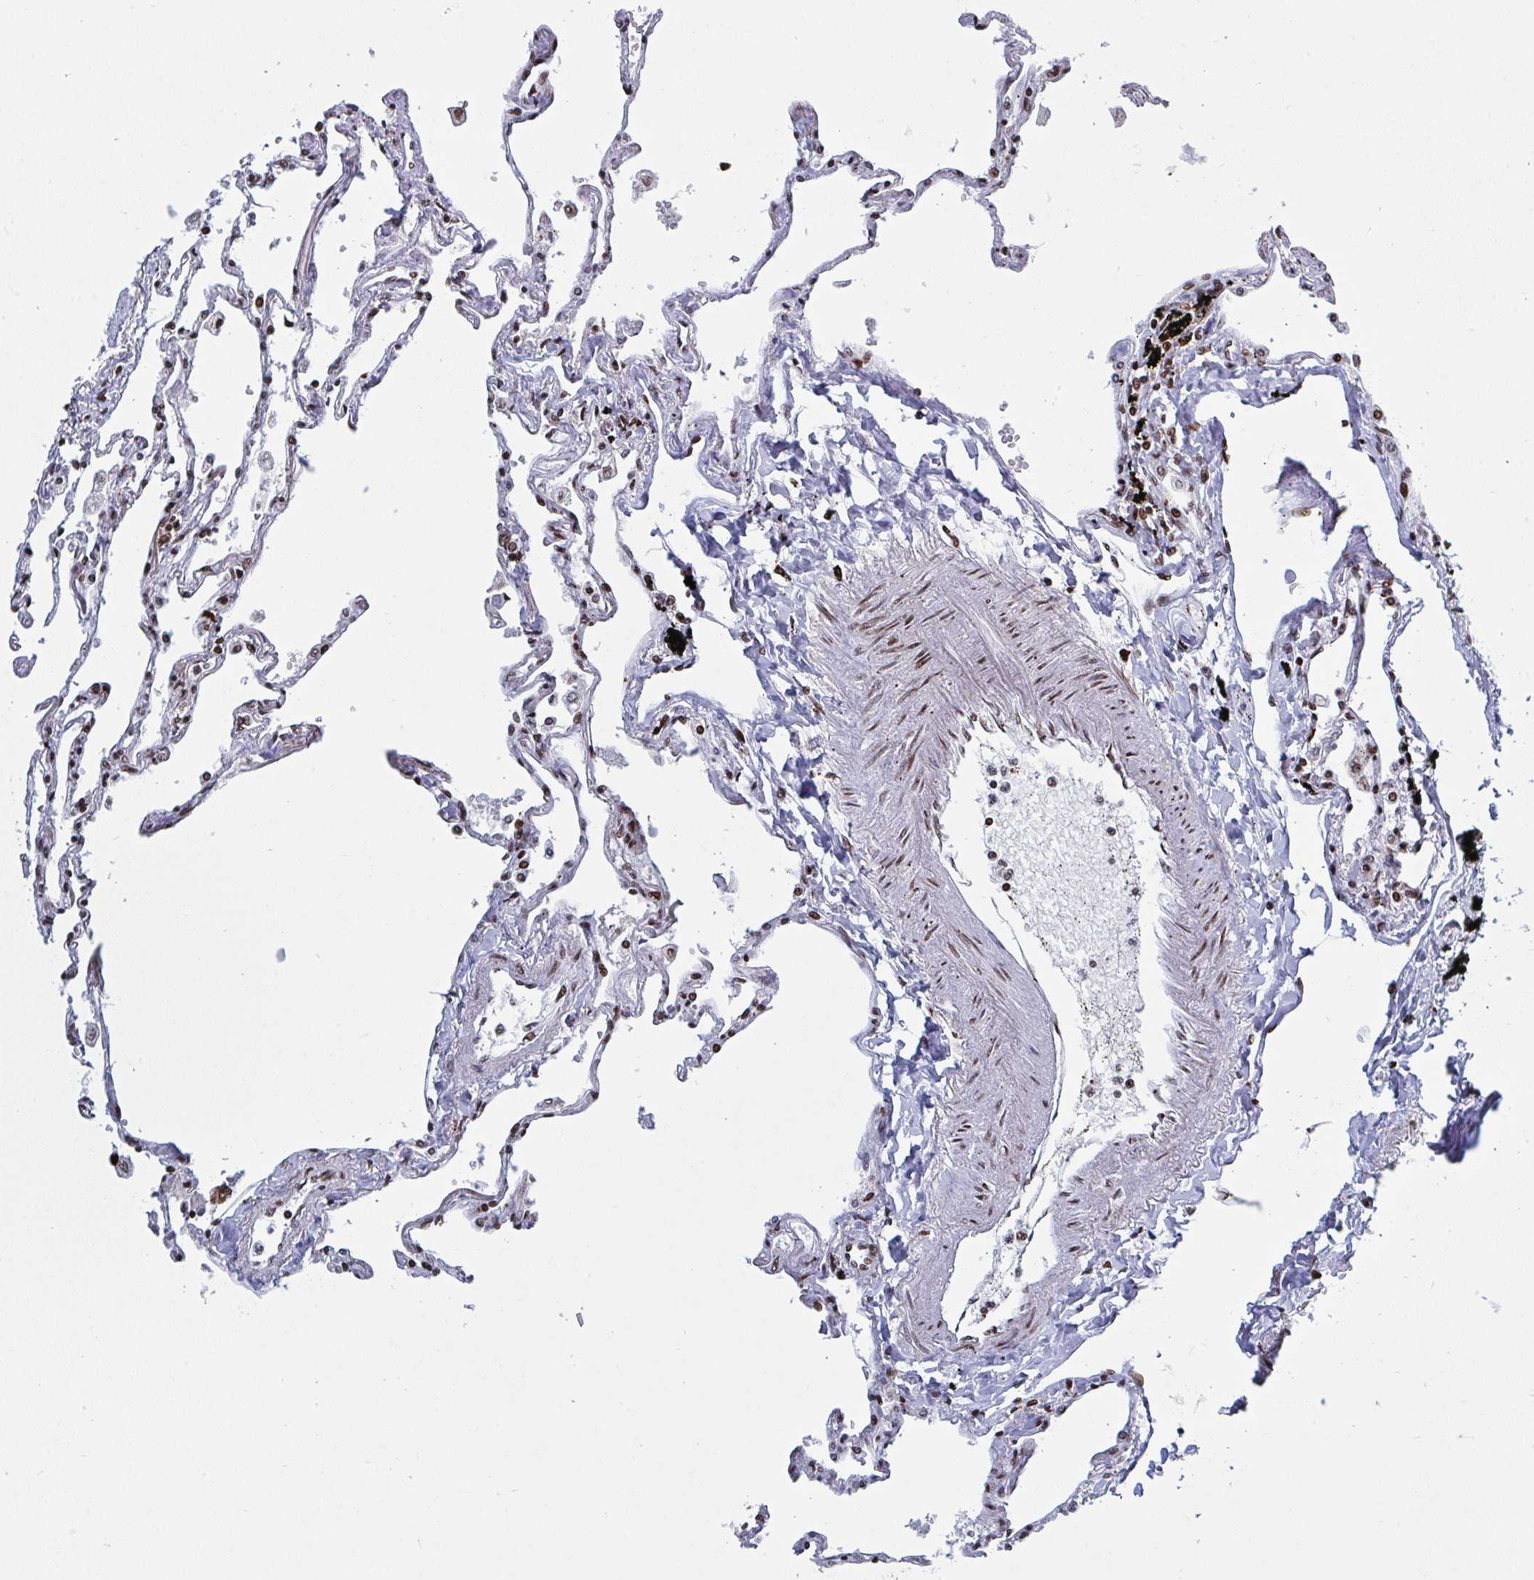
{"staining": {"intensity": "strong", "quantity": ">75%", "location": "nuclear"}, "tissue": "lung", "cell_type": "Alveolar cells", "image_type": "normal", "snomed": [{"axis": "morphology", "description": "Normal tissue, NOS"}, {"axis": "topography", "description": "Lung"}], "caption": "A high-resolution photomicrograph shows IHC staining of unremarkable lung, which shows strong nuclear expression in approximately >75% of alveolar cells. (Brightfield microscopy of DAB IHC at high magnification).", "gene": "ZNF607", "patient": {"sex": "female", "age": 67}}